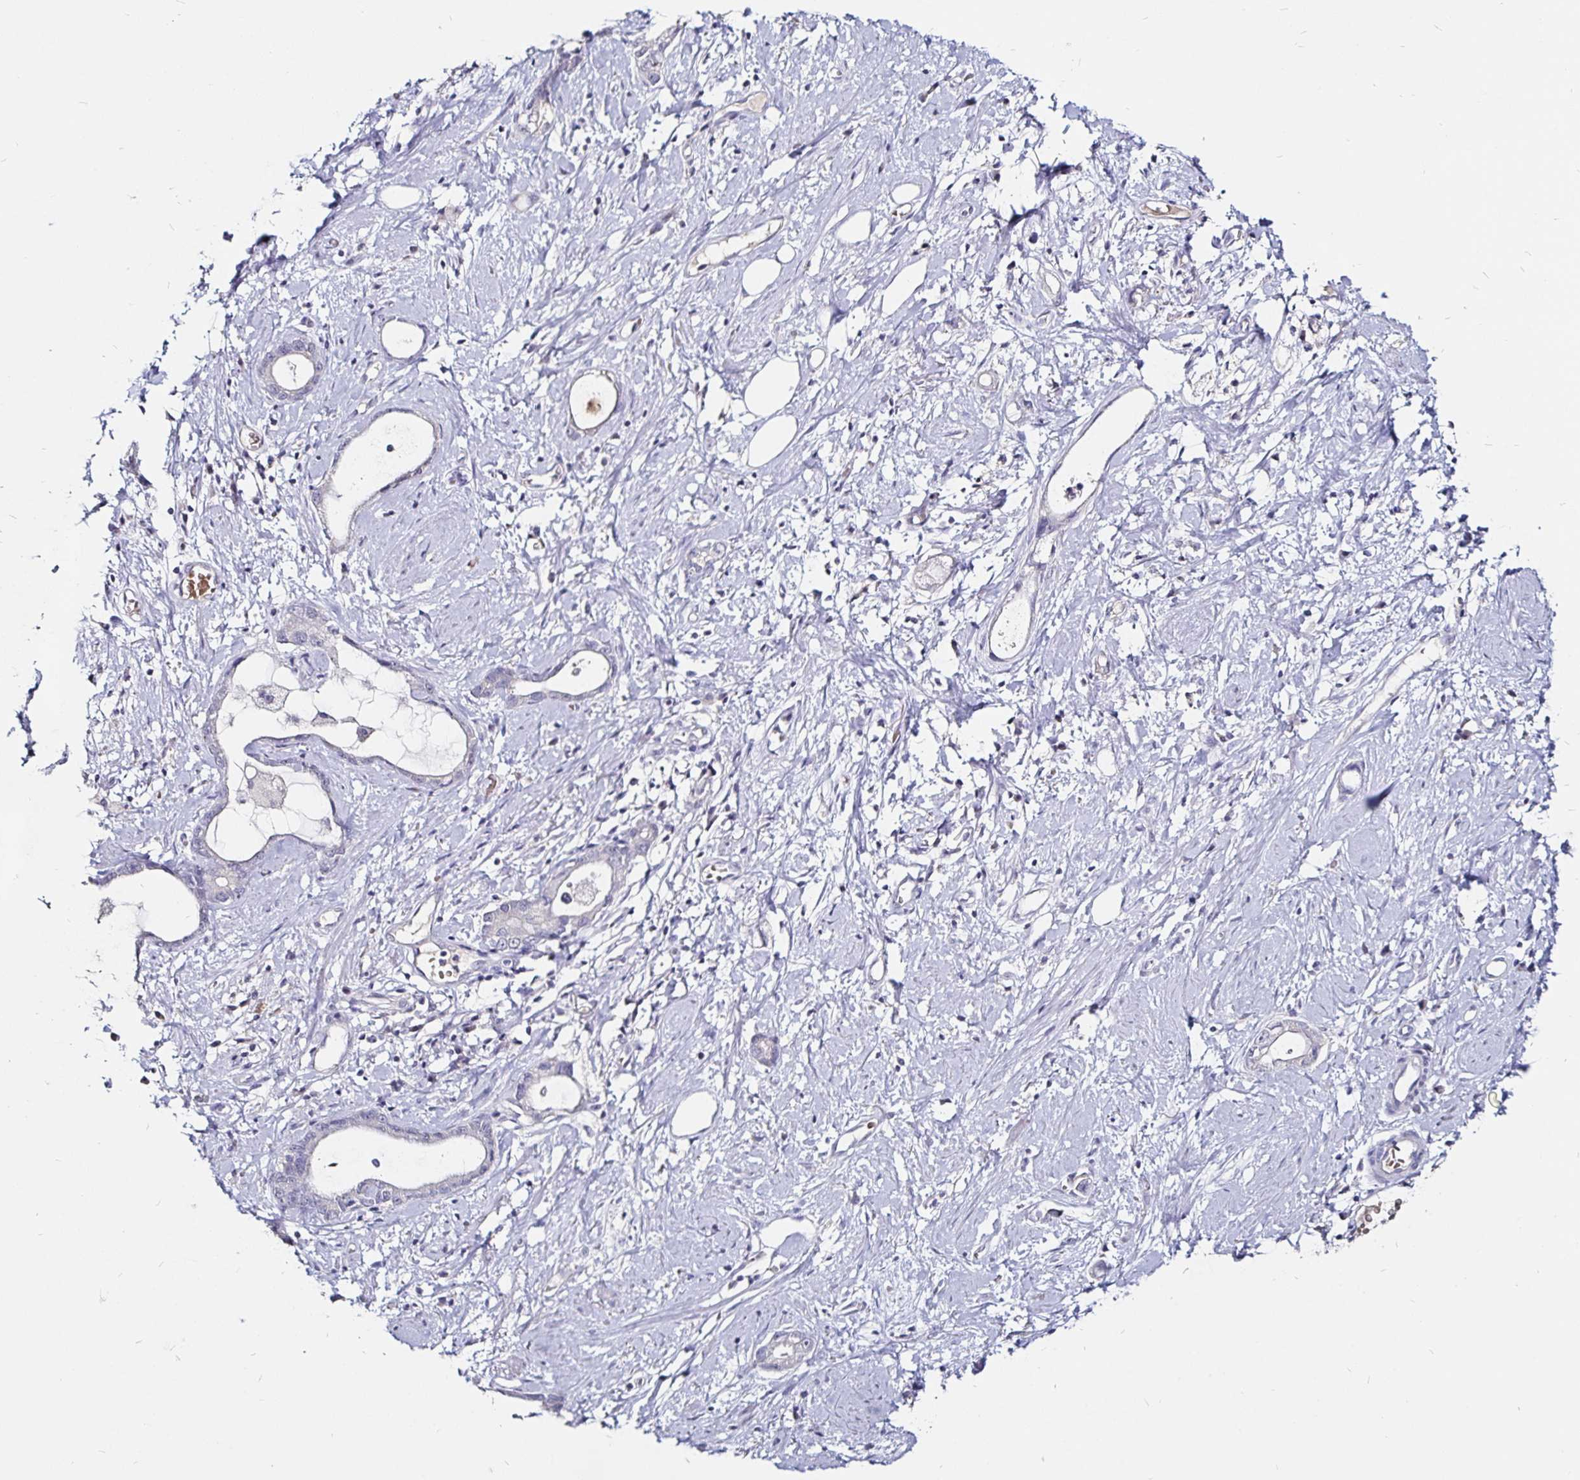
{"staining": {"intensity": "negative", "quantity": "none", "location": "none"}, "tissue": "stomach cancer", "cell_type": "Tumor cells", "image_type": "cancer", "snomed": [{"axis": "morphology", "description": "Adenocarcinoma, NOS"}, {"axis": "topography", "description": "Stomach"}], "caption": "High magnification brightfield microscopy of stomach cancer stained with DAB (brown) and counterstained with hematoxylin (blue): tumor cells show no significant positivity.", "gene": "FAIM2", "patient": {"sex": "male", "age": 55}}